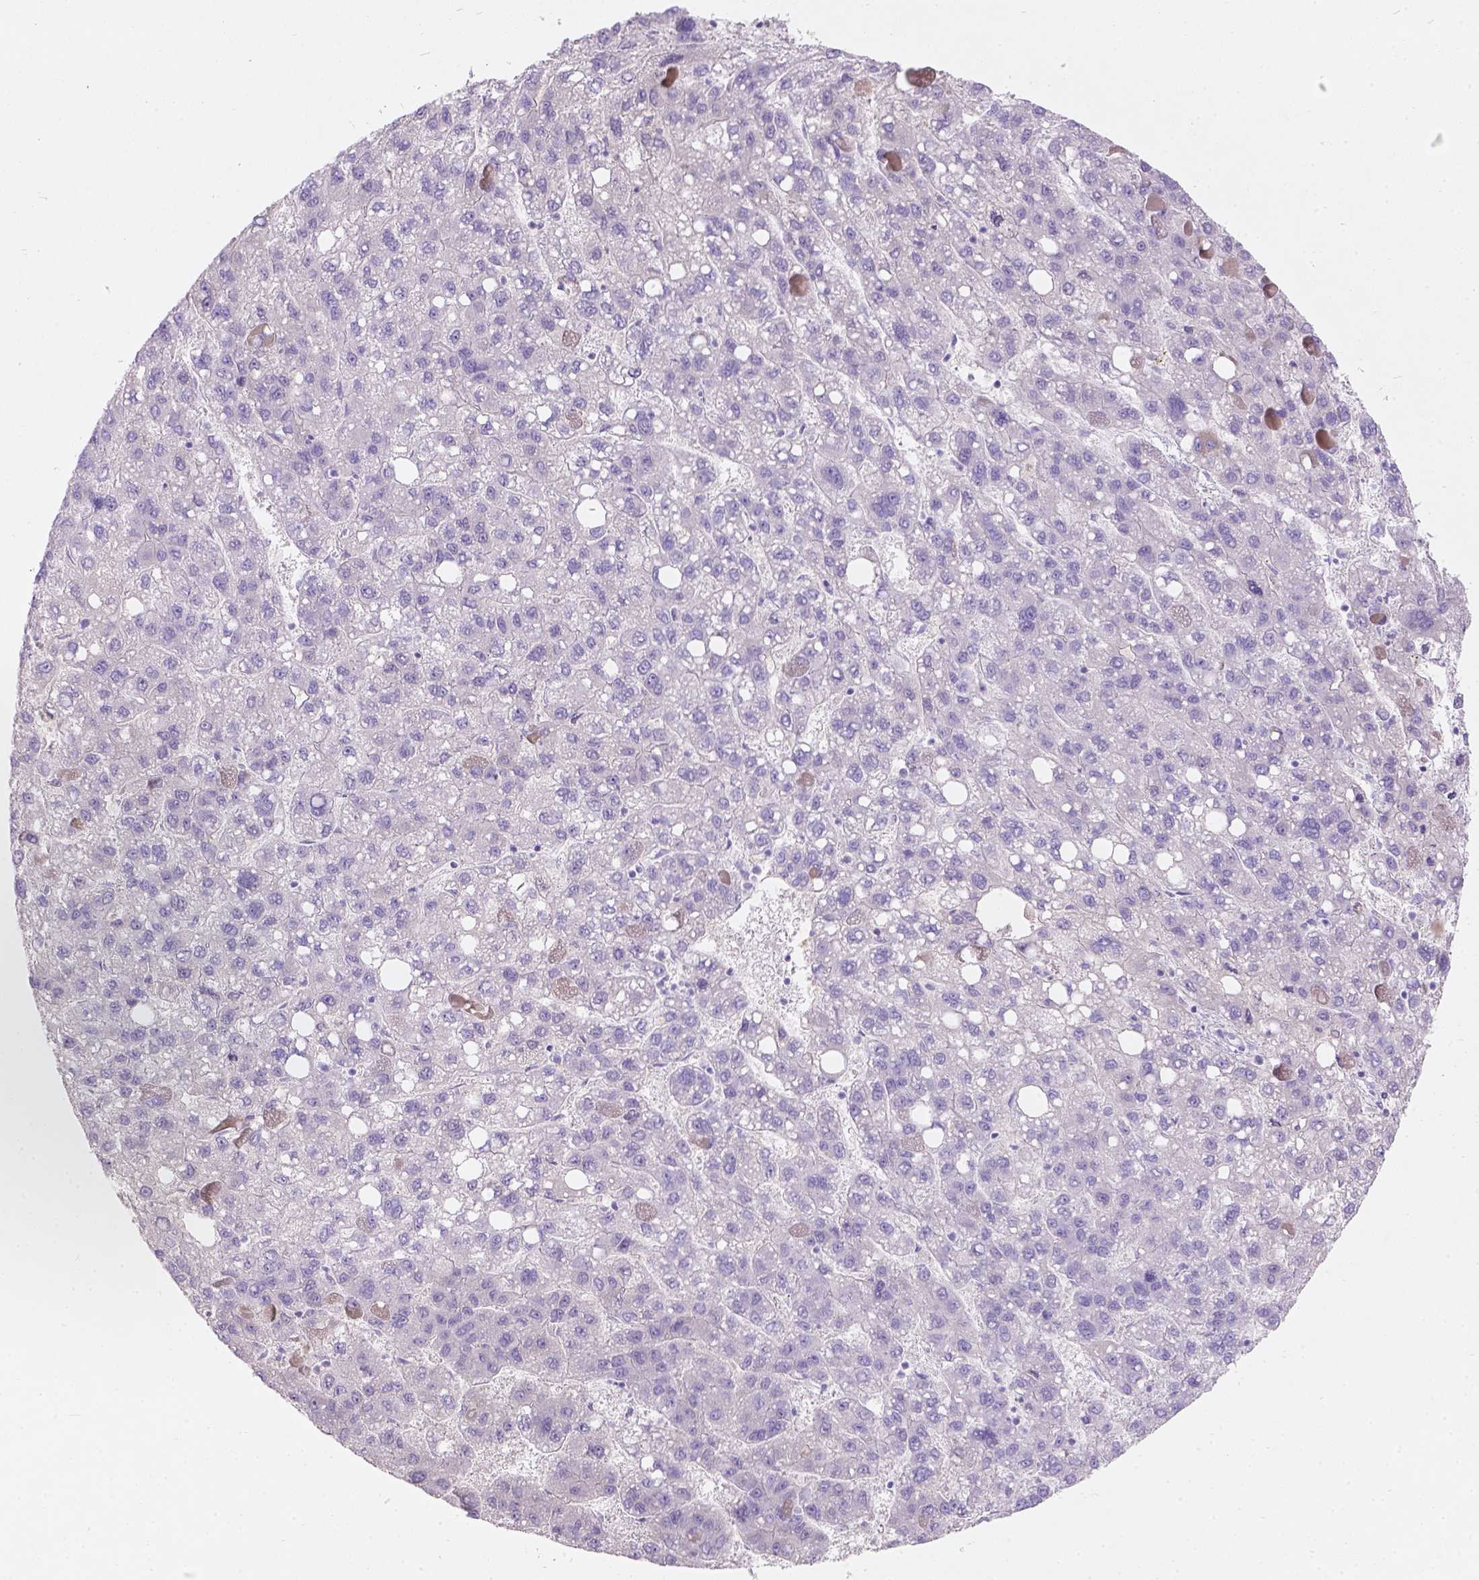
{"staining": {"intensity": "negative", "quantity": "none", "location": "none"}, "tissue": "liver cancer", "cell_type": "Tumor cells", "image_type": "cancer", "snomed": [{"axis": "morphology", "description": "Carcinoma, Hepatocellular, NOS"}, {"axis": "topography", "description": "Liver"}], "caption": "Liver cancer (hepatocellular carcinoma) stained for a protein using immunohistochemistry reveals no positivity tumor cells.", "gene": "GAL3ST2", "patient": {"sex": "female", "age": 82}}